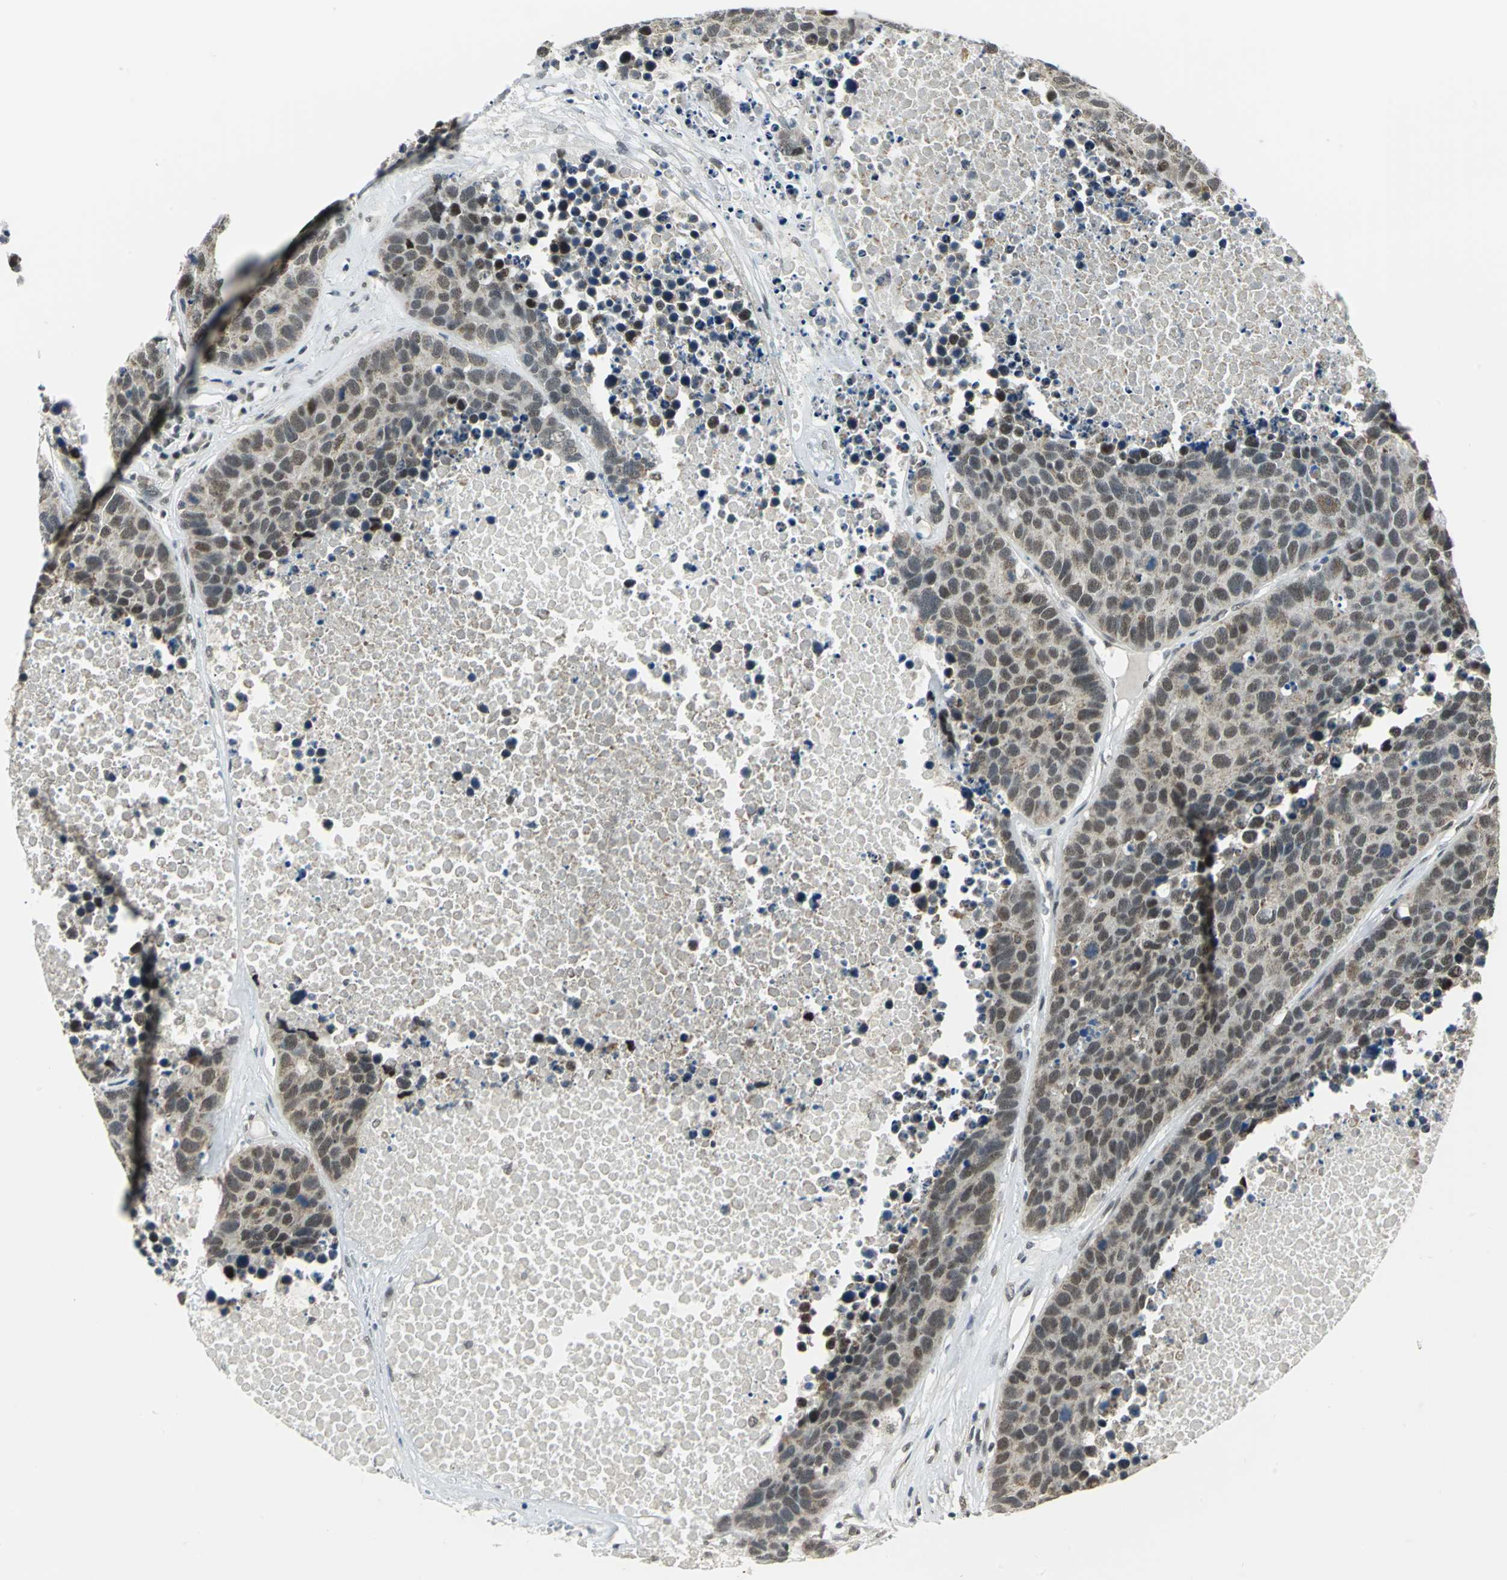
{"staining": {"intensity": "weak", "quantity": "25%-75%", "location": "cytoplasmic/membranous,nuclear"}, "tissue": "carcinoid", "cell_type": "Tumor cells", "image_type": "cancer", "snomed": [{"axis": "morphology", "description": "Carcinoid, malignant, NOS"}, {"axis": "topography", "description": "Lung"}], "caption": "This is an image of immunohistochemistry staining of carcinoid (malignant), which shows weak expression in the cytoplasmic/membranous and nuclear of tumor cells.", "gene": "MTA1", "patient": {"sex": "male", "age": 60}}